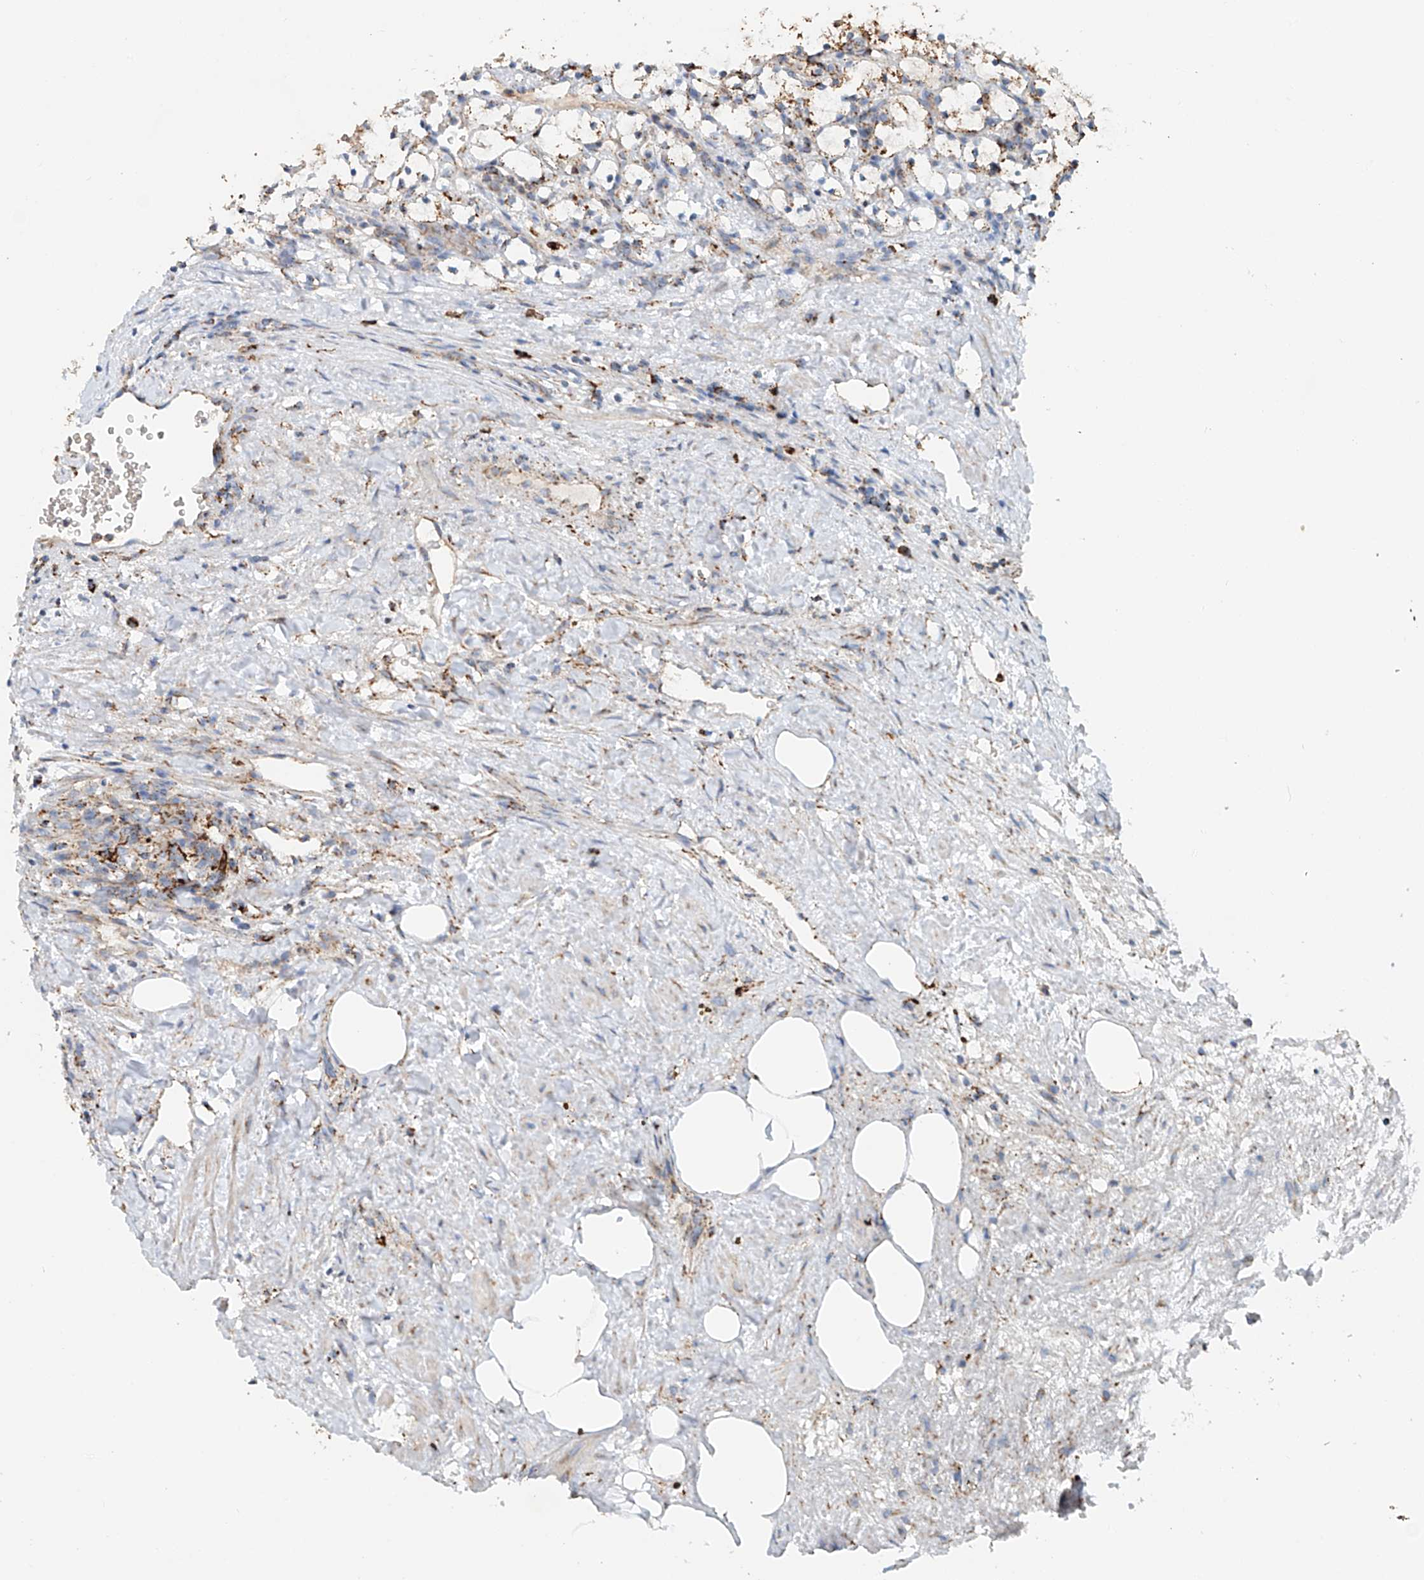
{"staining": {"intensity": "weak", "quantity": ">75%", "location": "cytoplasmic/membranous"}, "tissue": "renal cancer", "cell_type": "Tumor cells", "image_type": "cancer", "snomed": [{"axis": "morphology", "description": "Adenocarcinoma, NOS"}, {"axis": "topography", "description": "Kidney"}], "caption": "This is a micrograph of IHC staining of renal adenocarcinoma, which shows weak staining in the cytoplasmic/membranous of tumor cells.", "gene": "CARD10", "patient": {"sex": "female", "age": 69}}